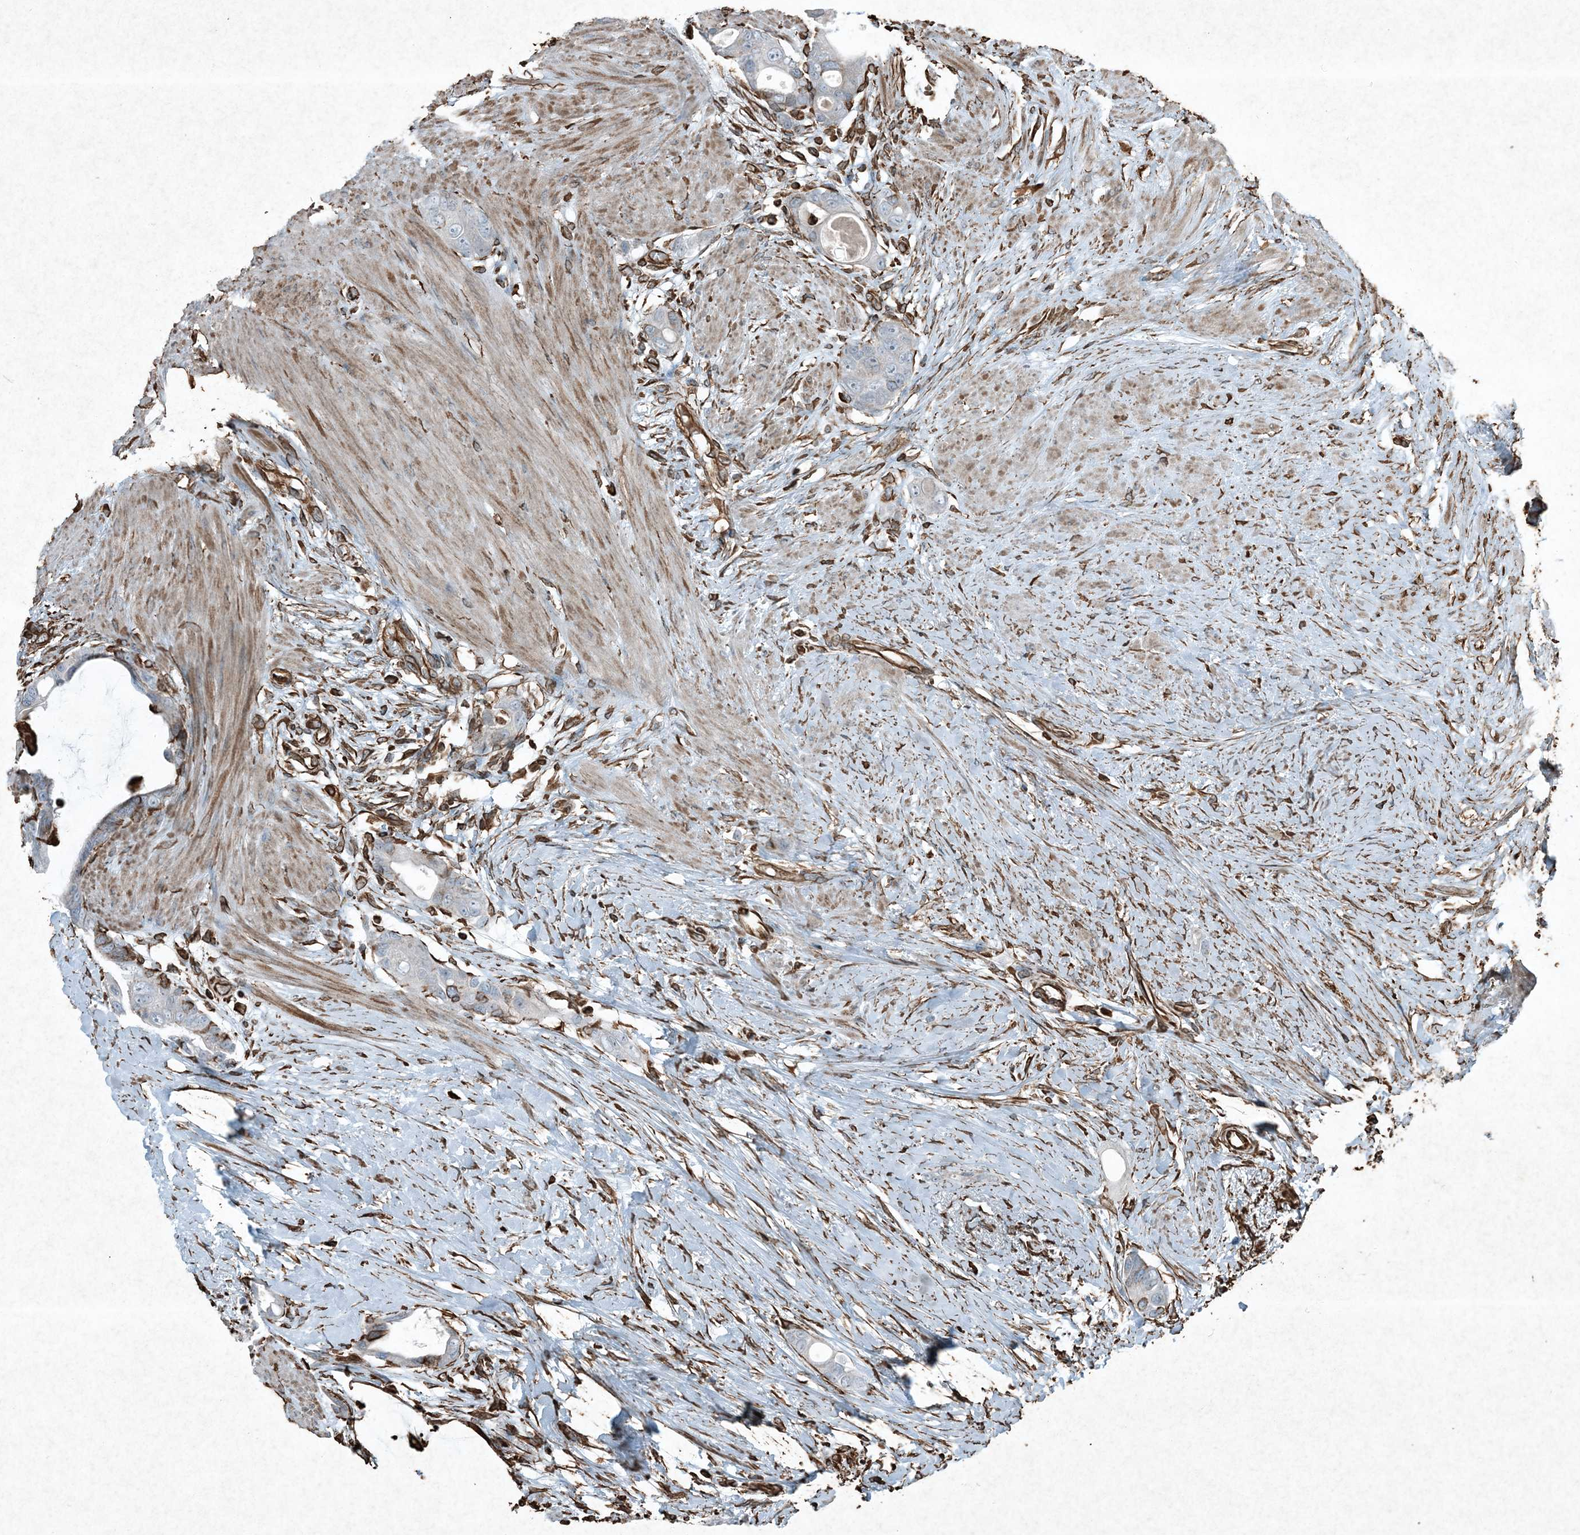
{"staining": {"intensity": "negative", "quantity": "none", "location": "none"}, "tissue": "colorectal cancer", "cell_type": "Tumor cells", "image_type": "cancer", "snomed": [{"axis": "morphology", "description": "Adenocarcinoma, NOS"}, {"axis": "topography", "description": "Rectum"}], "caption": "Image shows no significant protein positivity in tumor cells of colorectal cancer.", "gene": "RYK", "patient": {"sex": "male", "age": 51}}